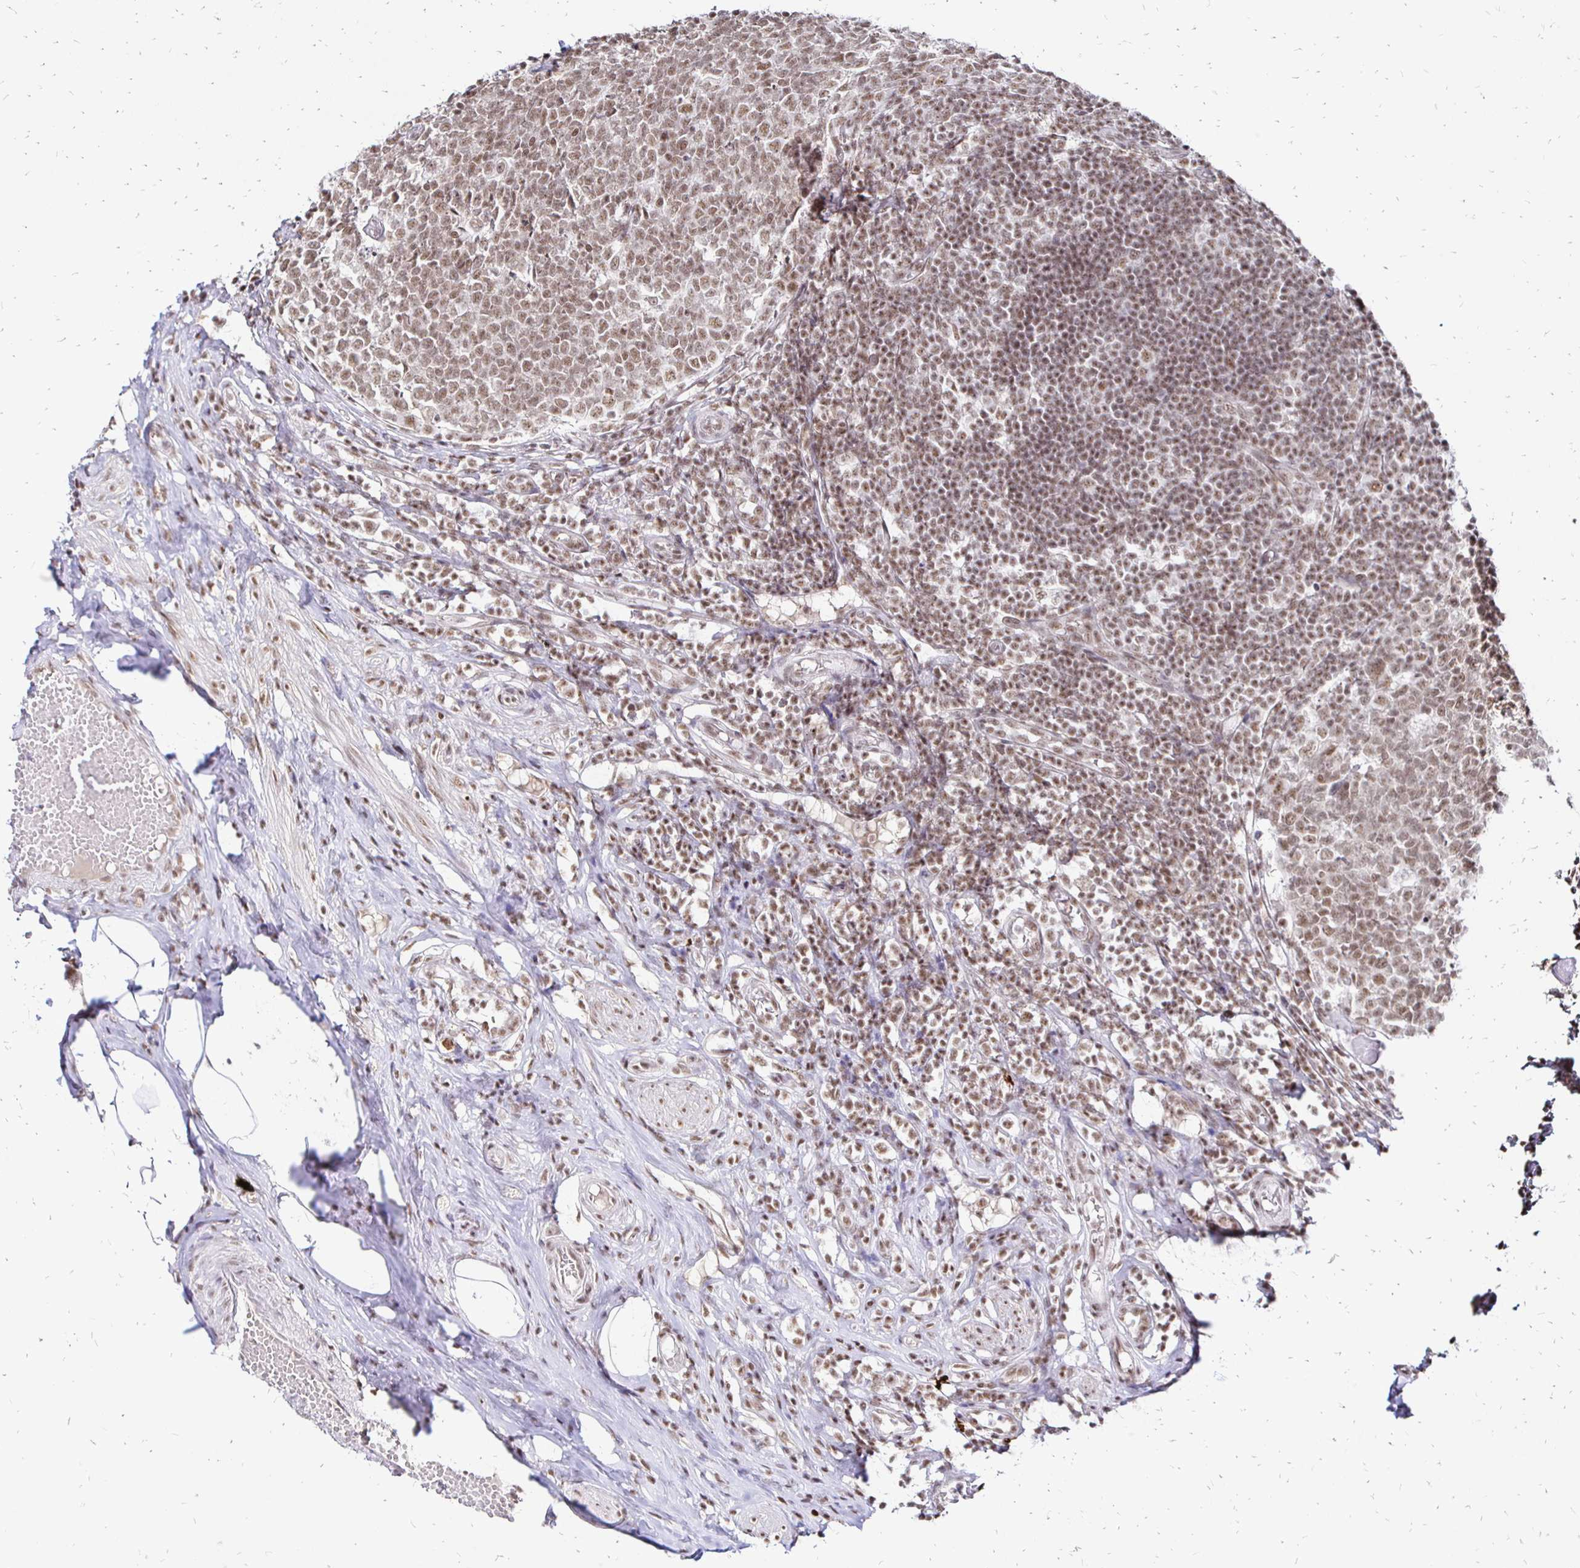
{"staining": {"intensity": "moderate", "quantity": ">75%", "location": "nuclear"}, "tissue": "appendix", "cell_type": "Glandular cells", "image_type": "normal", "snomed": [{"axis": "morphology", "description": "Normal tissue, NOS"}, {"axis": "topography", "description": "Appendix"}], "caption": "Human appendix stained for a protein (brown) displays moderate nuclear positive expression in approximately >75% of glandular cells.", "gene": "SIN3A", "patient": {"sex": "male", "age": 18}}